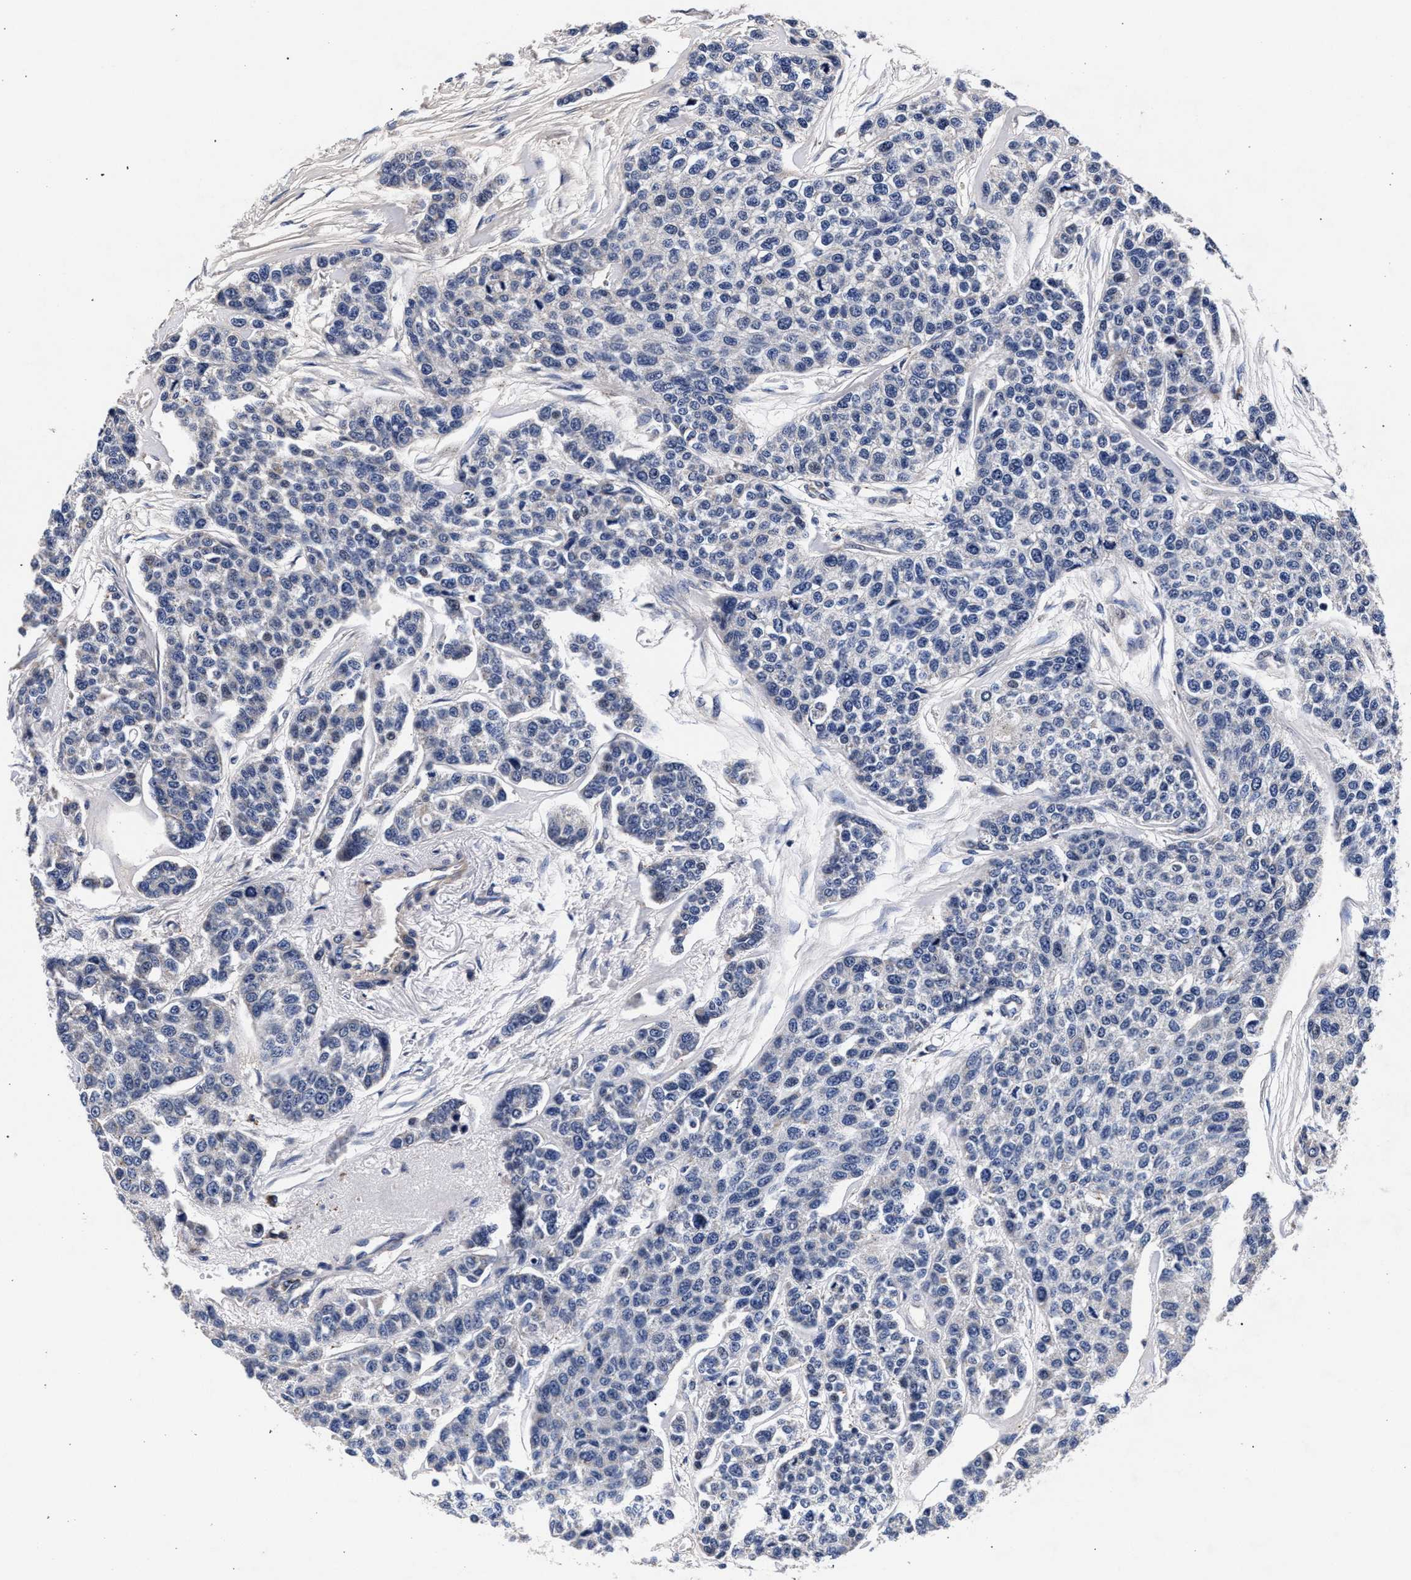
{"staining": {"intensity": "negative", "quantity": "none", "location": "none"}, "tissue": "breast cancer", "cell_type": "Tumor cells", "image_type": "cancer", "snomed": [{"axis": "morphology", "description": "Duct carcinoma"}, {"axis": "topography", "description": "Breast"}], "caption": "Immunohistochemistry of breast cancer (intraductal carcinoma) shows no expression in tumor cells.", "gene": "CFAP95", "patient": {"sex": "female", "age": 51}}